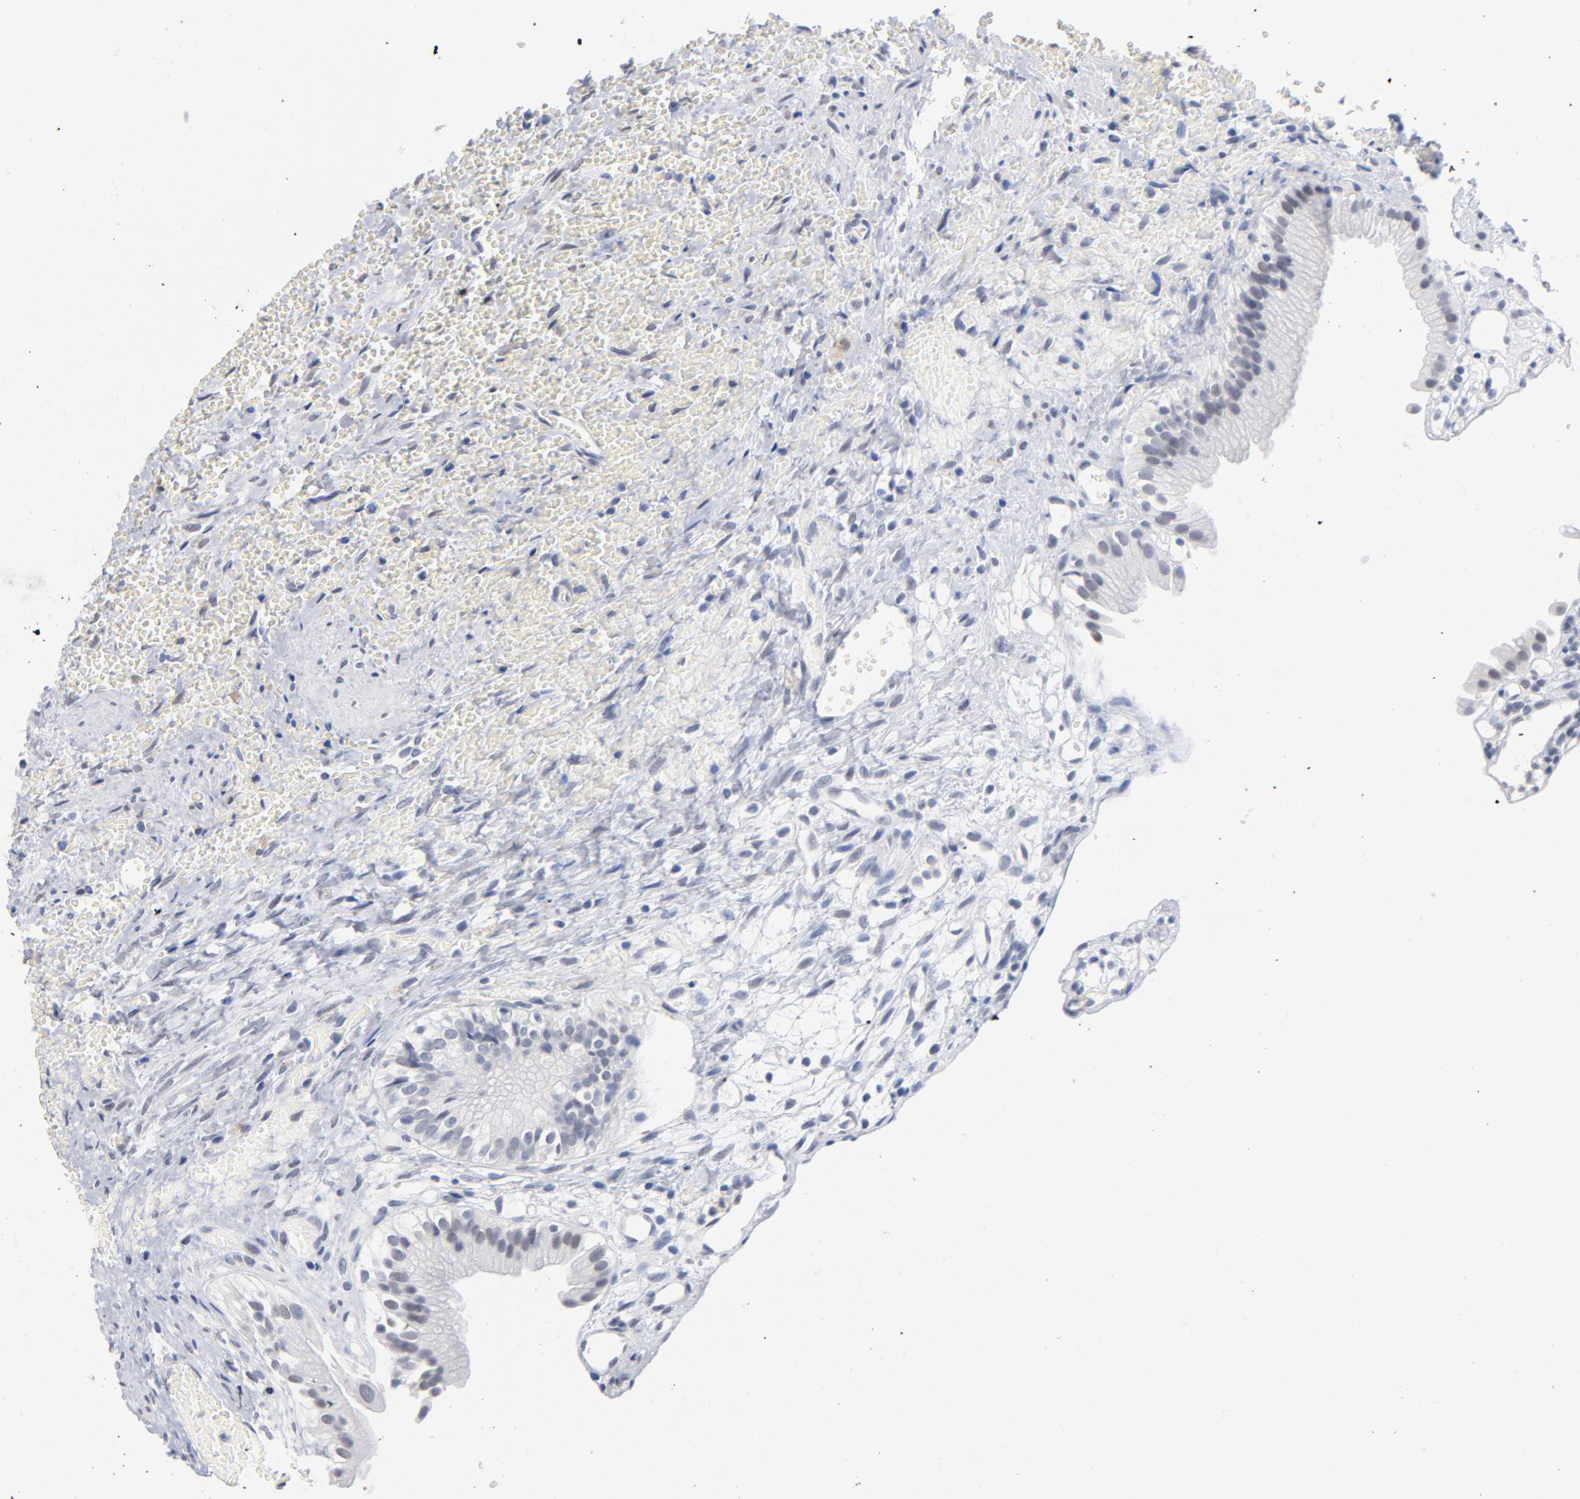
{"staining": {"intensity": "negative", "quantity": "none", "location": "none"}, "tissue": "gallbladder", "cell_type": "Glandular cells", "image_type": "normal", "snomed": [{"axis": "morphology", "description": "Normal tissue, NOS"}, {"axis": "topography", "description": "Gallbladder"}], "caption": "Immunohistochemistry histopathology image of unremarkable gallbladder: human gallbladder stained with DAB (3,3'-diaminobenzidine) demonstrates no significant protein expression in glandular cells. The staining was performed using DAB (3,3'-diaminobenzidine) to visualize the protein expression in brown, while the nuclei were stained in blue with hematoxylin (Magnification: 20x).", "gene": "RBM3", "patient": {"sex": "male", "age": 65}}